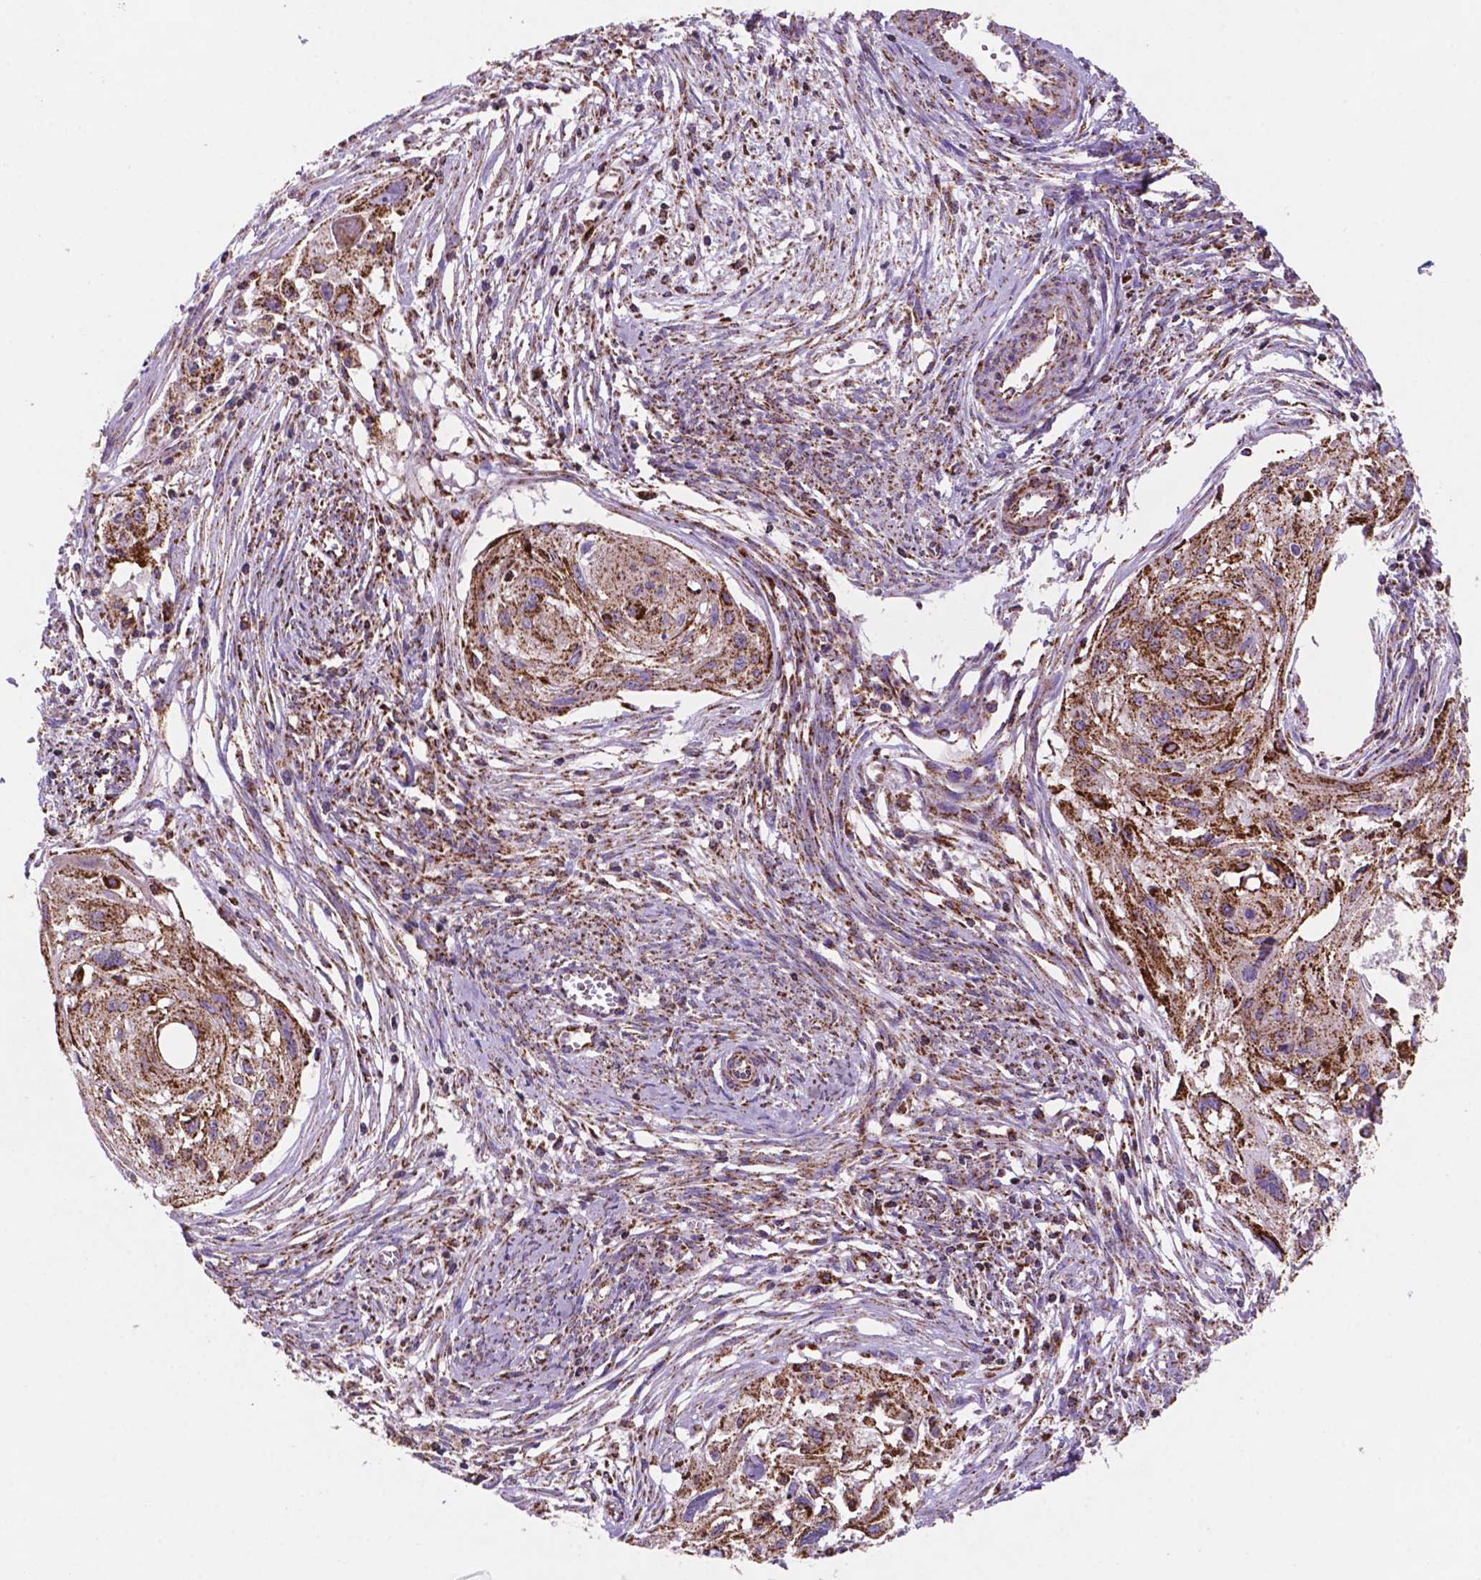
{"staining": {"intensity": "strong", "quantity": ">75%", "location": "cytoplasmic/membranous"}, "tissue": "cervical cancer", "cell_type": "Tumor cells", "image_type": "cancer", "snomed": [{"axis": "morphology", "description": "Squamous cell carcinoma, NOS"}, {"axis": "topography", "description": "Cervix"}], "caption": "Immunohistochemistry (IHC) image of neoplastic tissue: cervical squamous cell carcinoma stained using IHC exhibits high levels of strong protein expression localized specifically in the cytoplasmic/membranous of tumor cells, appearing as a cytoplasmic/membranous brown color.", "gene": "HSPD1", "patient": {"sex": "female", "age": 49}}